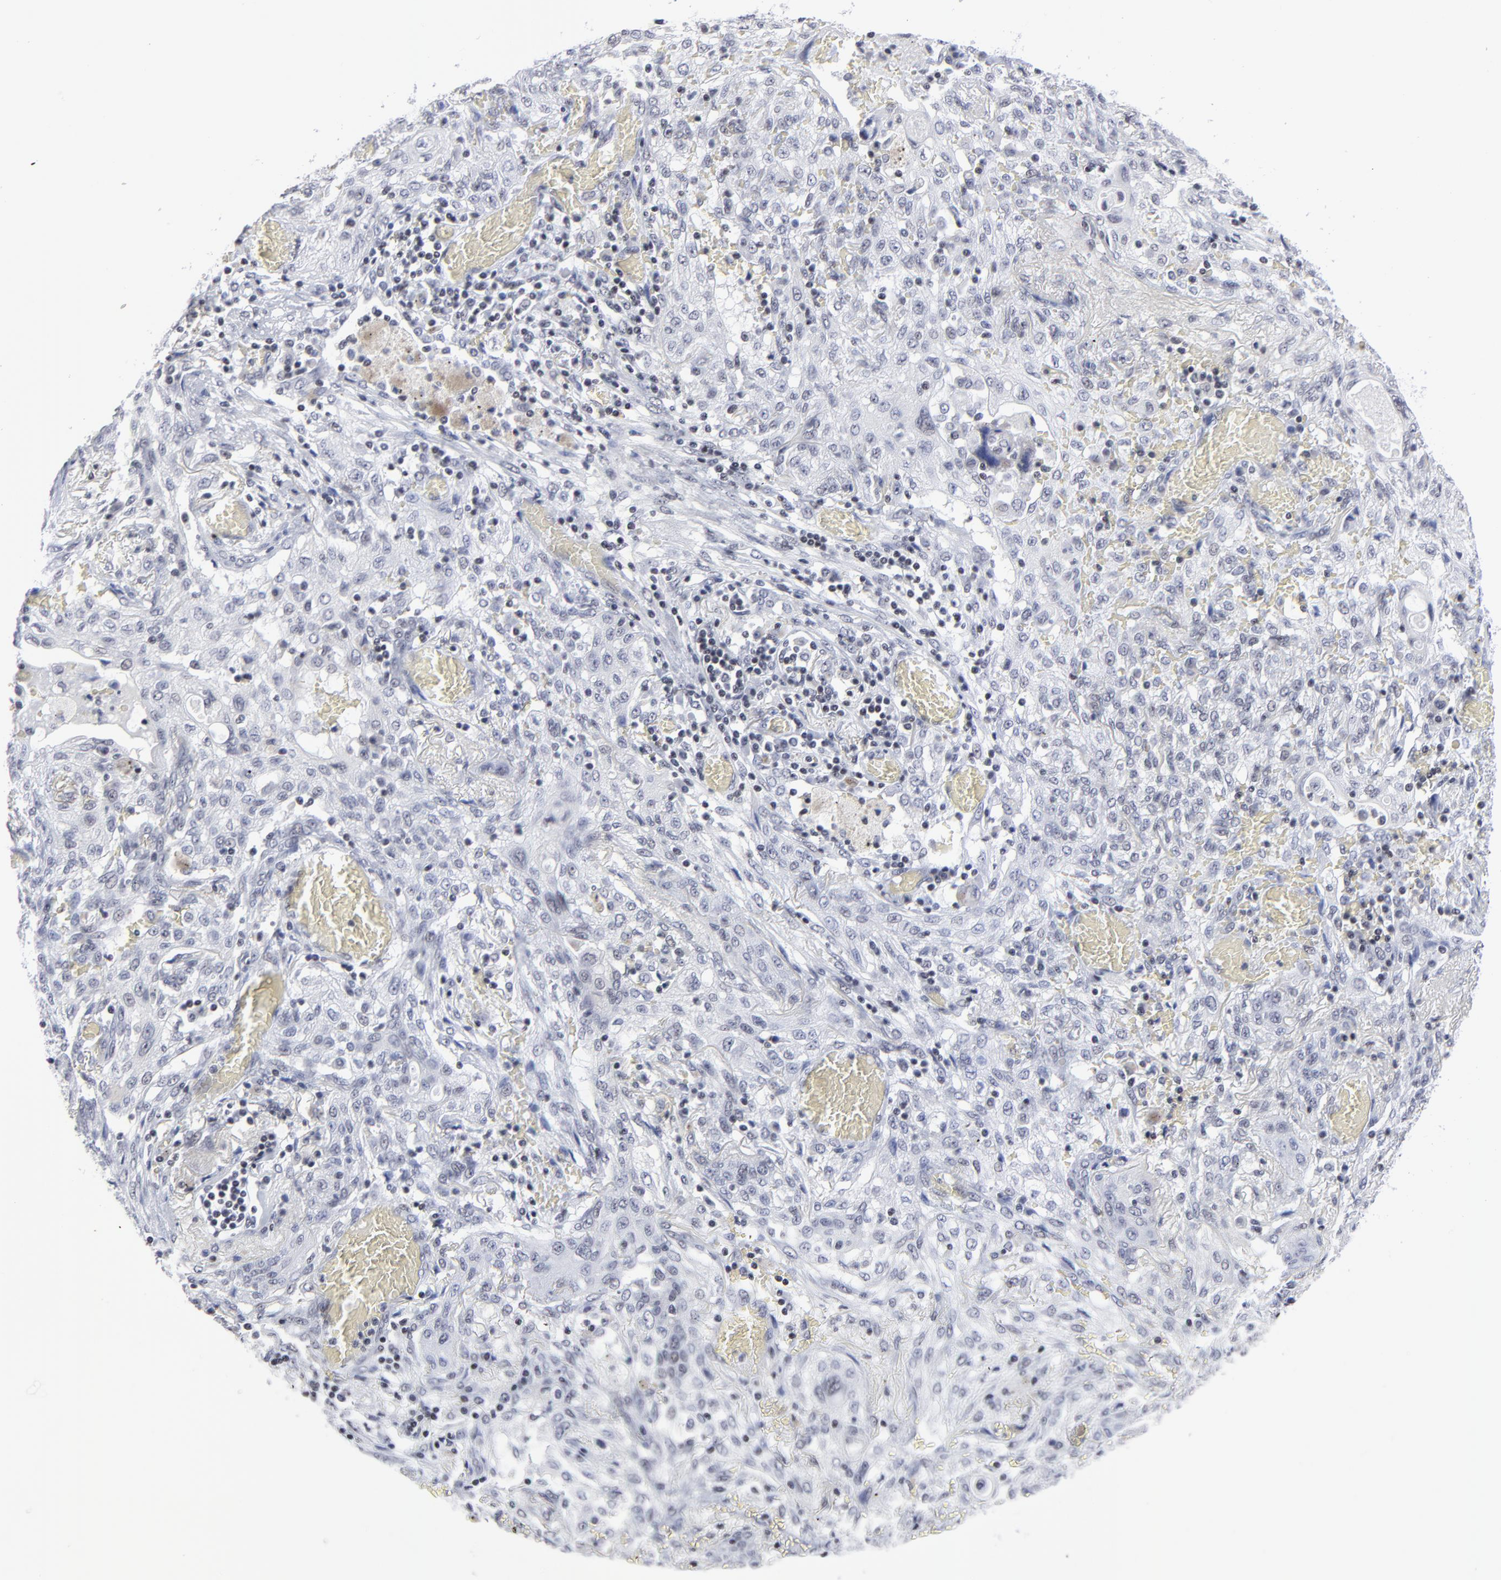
{"staining": {"intensity": "negative", "quantity": "none", "location": "none"}, "tissue": "lung cancer", "cell_type": "Tumor cells", "image_type": "cancer", "snomed": [{"axis": "morphology", "description": "Squamous cell carcinoma, NOS"}, {"axis": "topography", "description": "Lung"}], "caption": "Immunohistochemistry (IHC) image of neoplastic tissue: lung squamous cell carcinoma stained with DAB (3,3'-diaminobenzidine) reveals no significant protein positivity in tumor cells.", "gene": "SP2", "patient": {"sex": "female", "age": 47}}